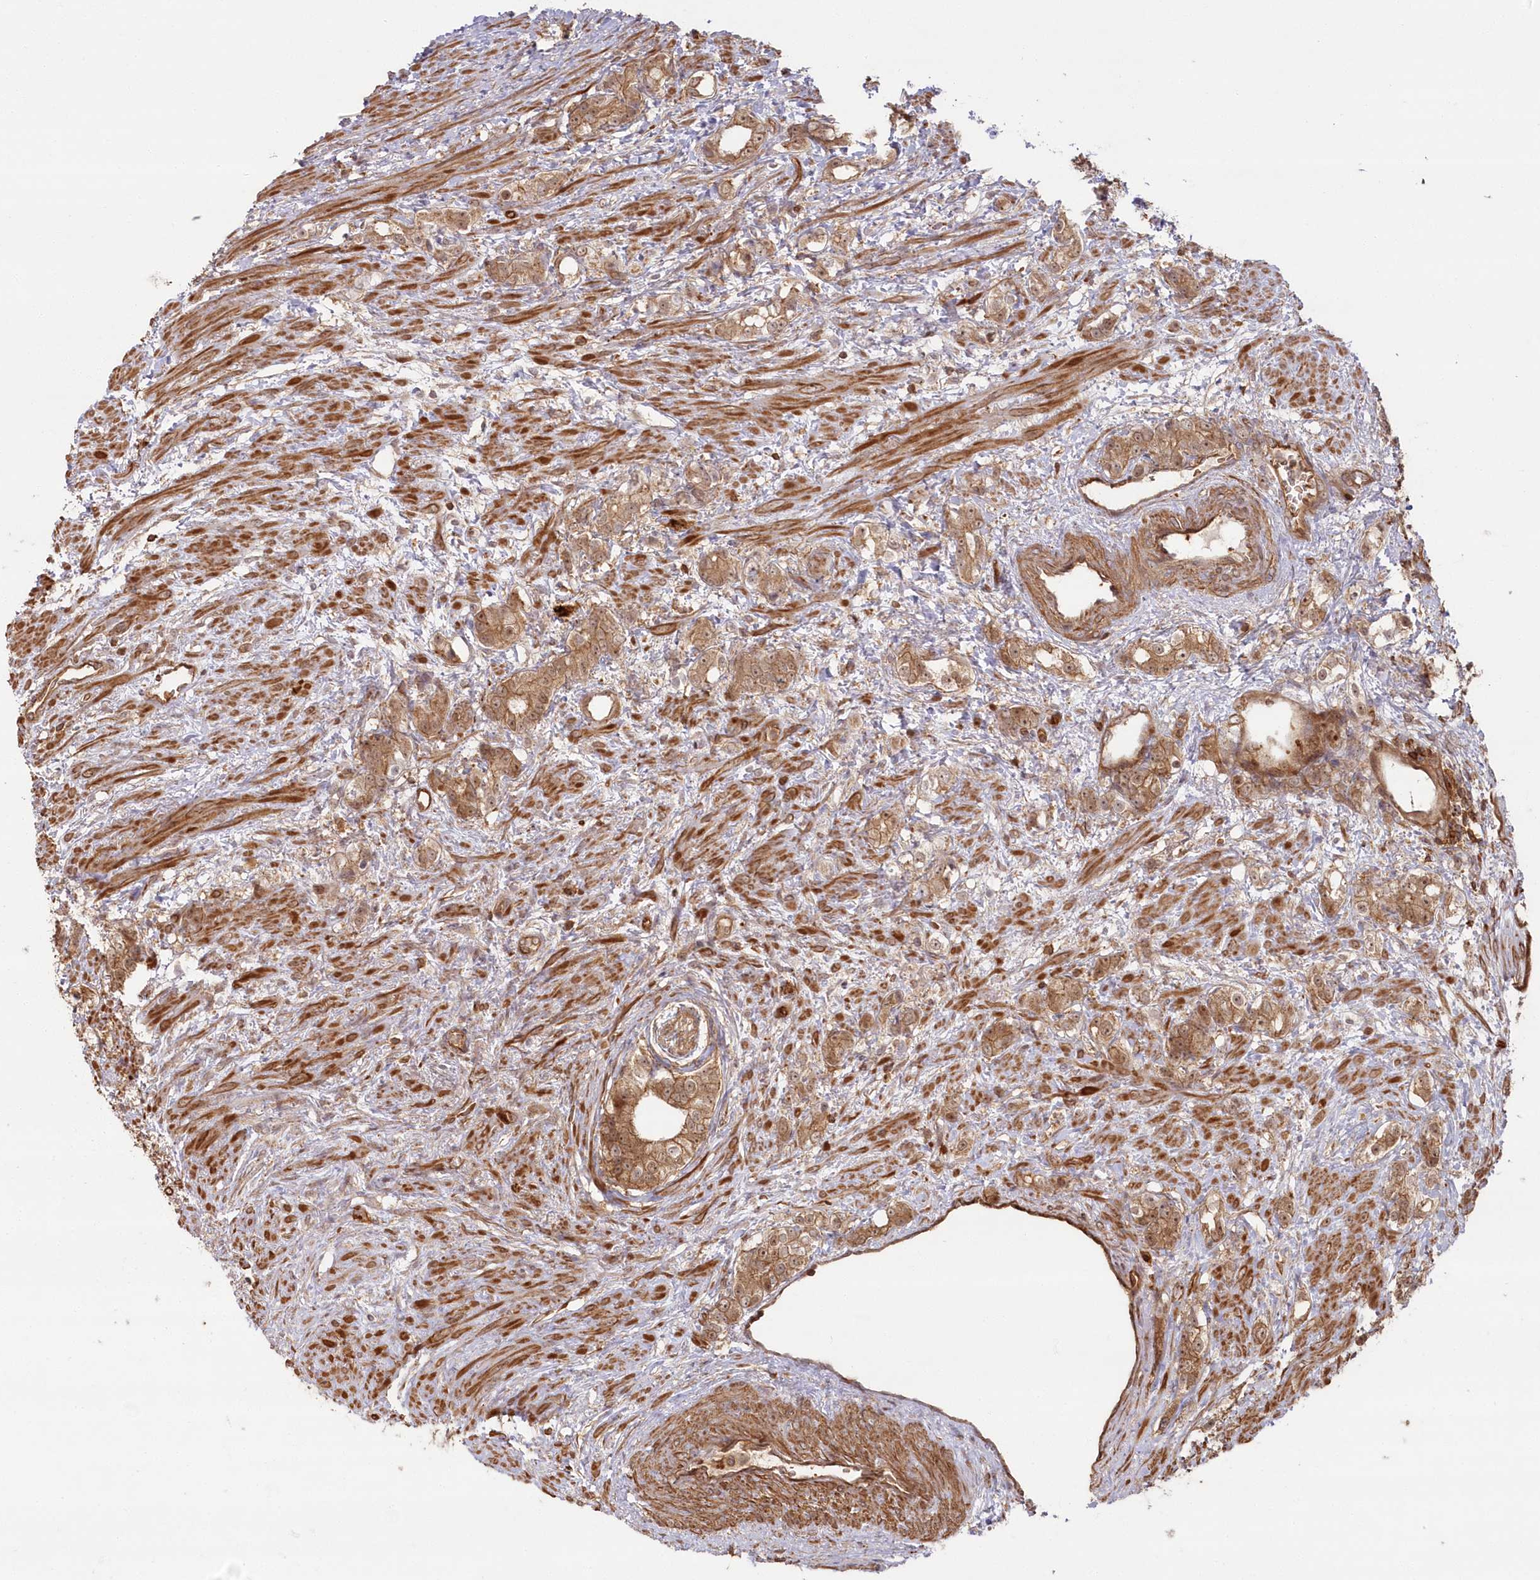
{"staining": {"intensity": "moderate", "quantity": ">75%", "location": "cytoplasmic/membranous,nuclear"}, "tissue": "prostate cancer", "cell_type": "Tumor cells", "image_type": "cancer", "snomed": [{"axis": "morphology", "description": "Adenocarcinoma, High grade"}, {"axis": "topography", "description": "Prostate"}], "caption": "Human prostate cancer stained with a protein marker shows moderate staining in tumor cells.", "gene": "RGCC", "patient": {"sex": "male", "age": 63}}